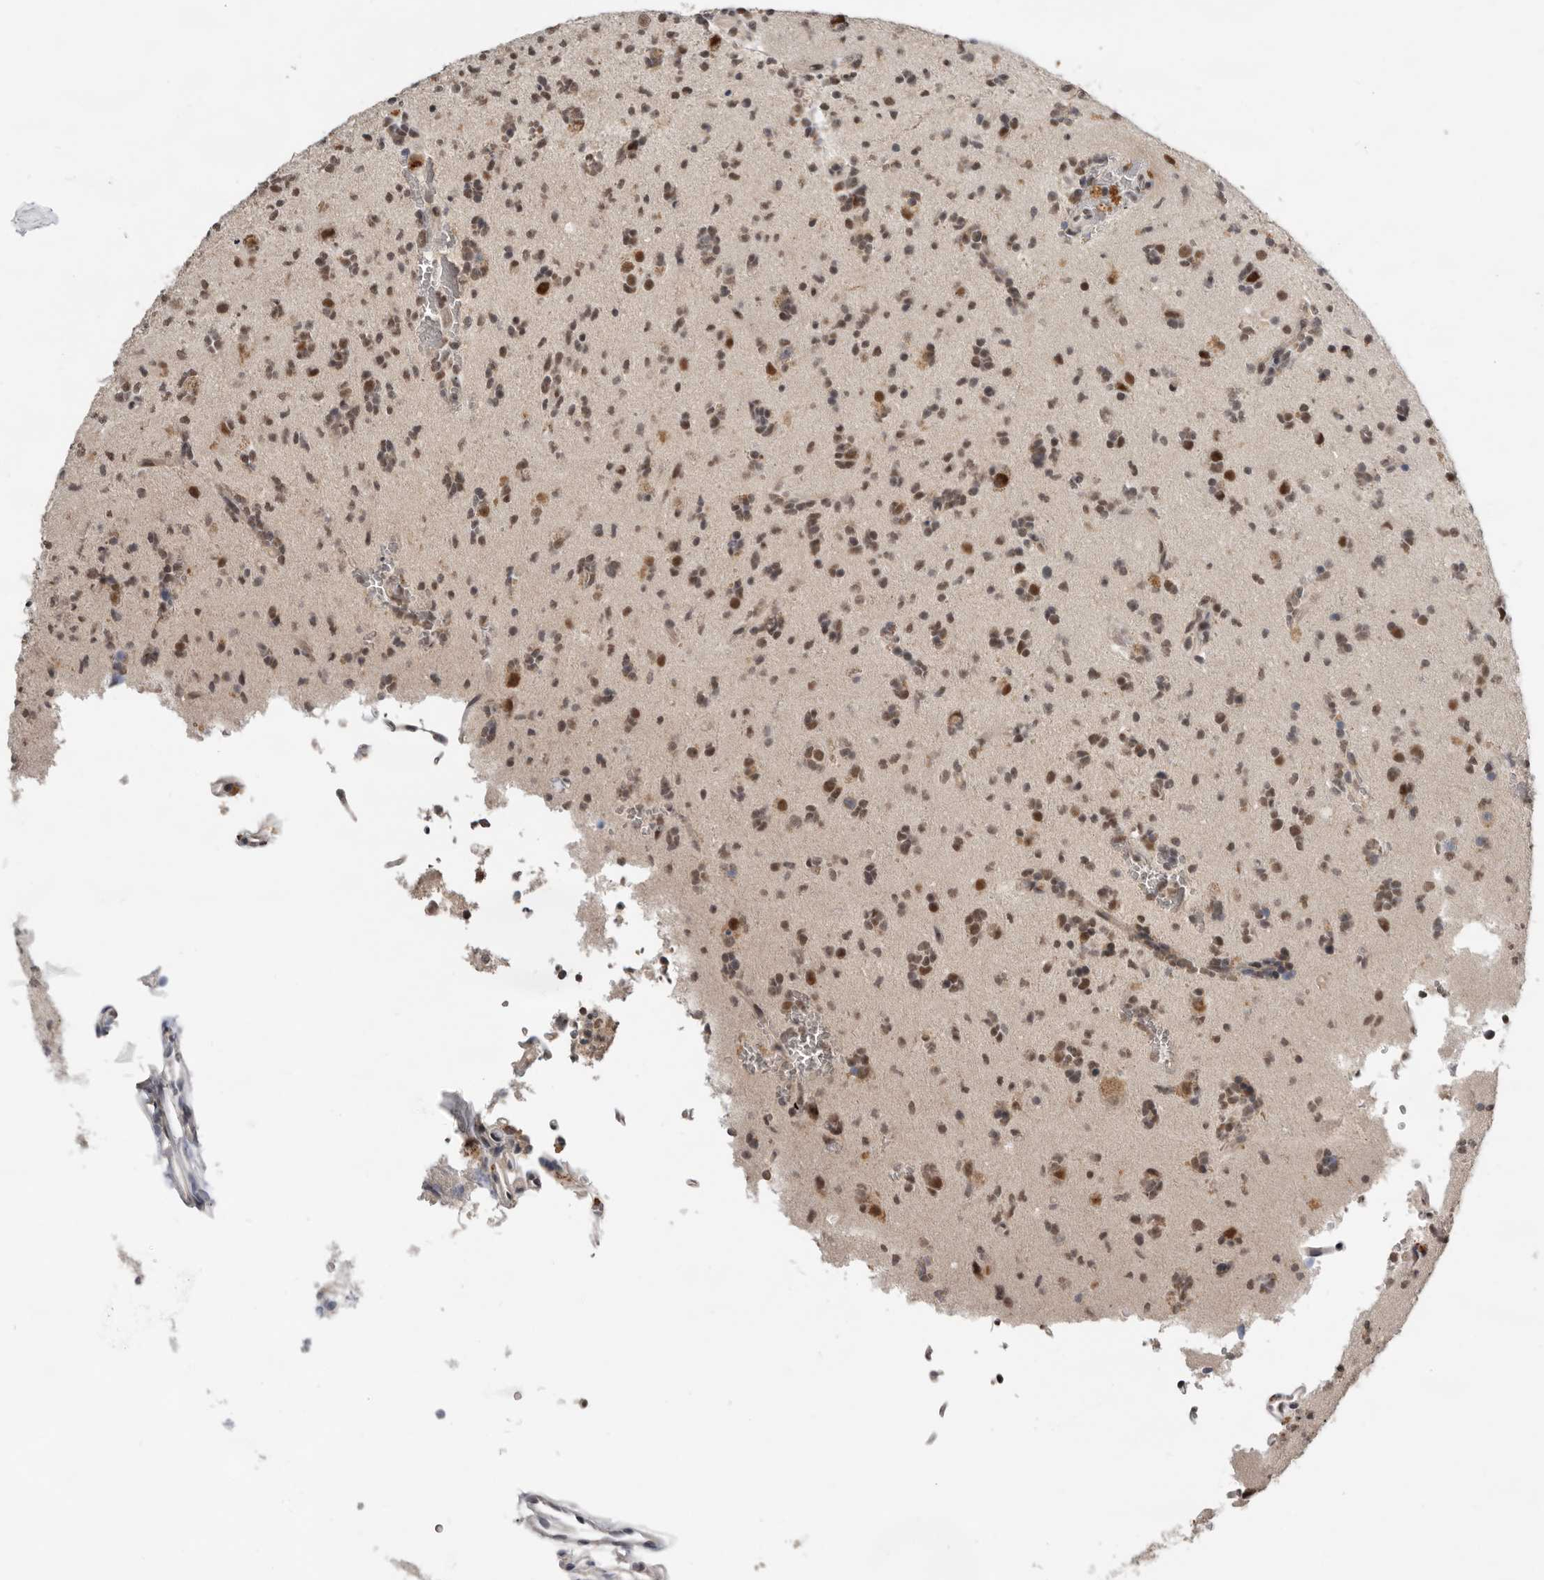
{"staining": {"intensity": "weak", "quantity": "25%-75%", "location": "nuclear"}, "tissue": "glioma", "cell_type": "Tumor cells", "image_type": "cancer", "snomed": [{"axis": "morphology", "description": "Glioma, malignant, High grade"}, {"axis": "topography", "description": "Brain"}], "caption": "The photomicrograph exhibits immunohistochemical staining of glioma. There is weak nuclear staining is appreciated in approximately 25%-75% of tumor cells. (Brightfield microscopy of DAB IHC at high magnification).", "gene": "BRCA2", "patient": {"sex": "female", "age": 62}}